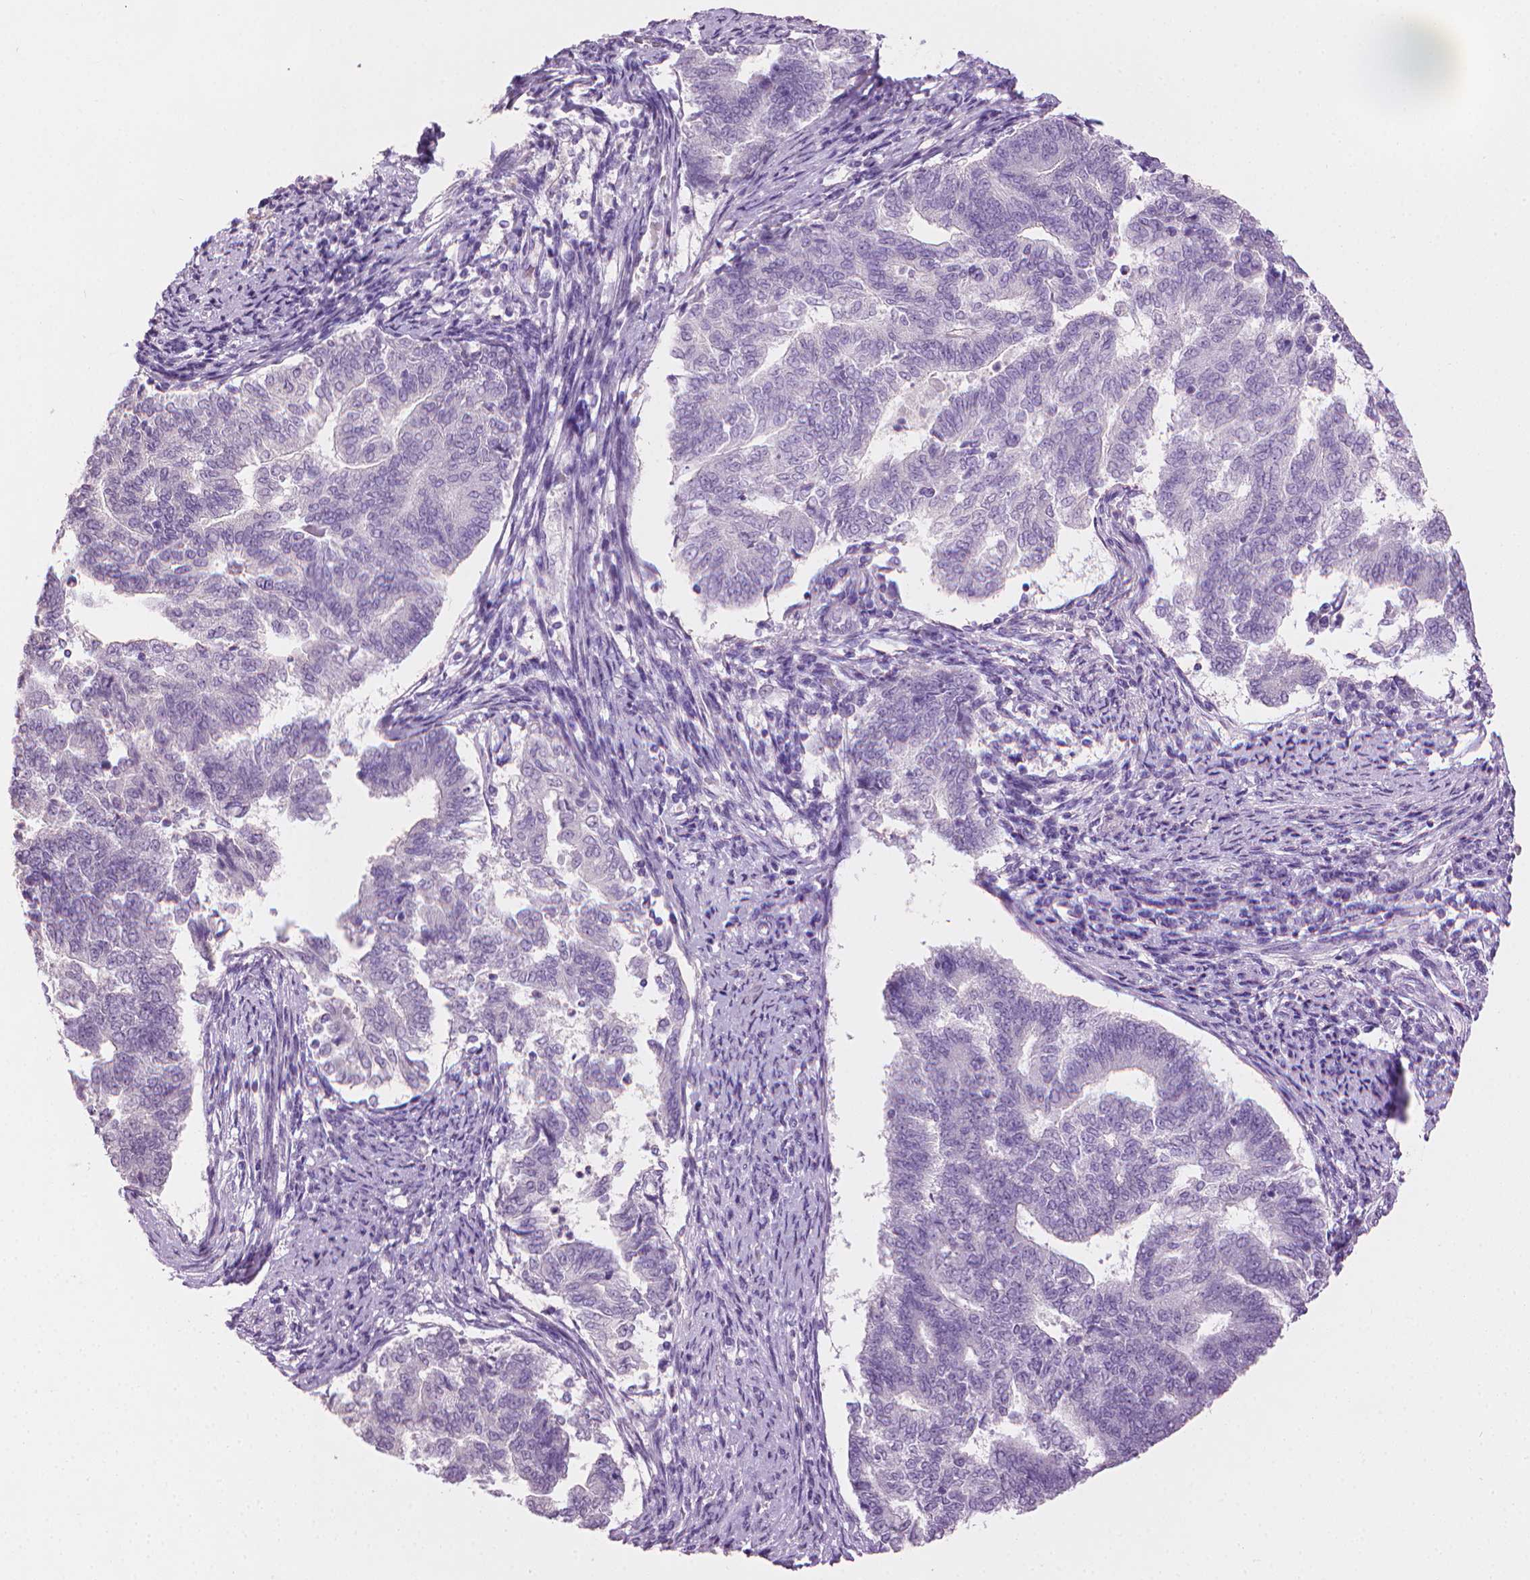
{"staining": {"intensity": "negative", "quantity": "none", "location": "none"}, "tissue": "endometrial cancer", "cell_type": "Tumor cells", "image_type": "cancer", "snomed": [{"axis": "morphology", "description": "Adenocarcinoma, NOS"}, {"axis": "topography", "description": "Endometrium"}], "caption": "Micrograph shows no protein expression in tumor cells of endometrial adenocarcinoma tissue.", "gene": "MLANA", "patient": {"sex": "female", "age": 65}}